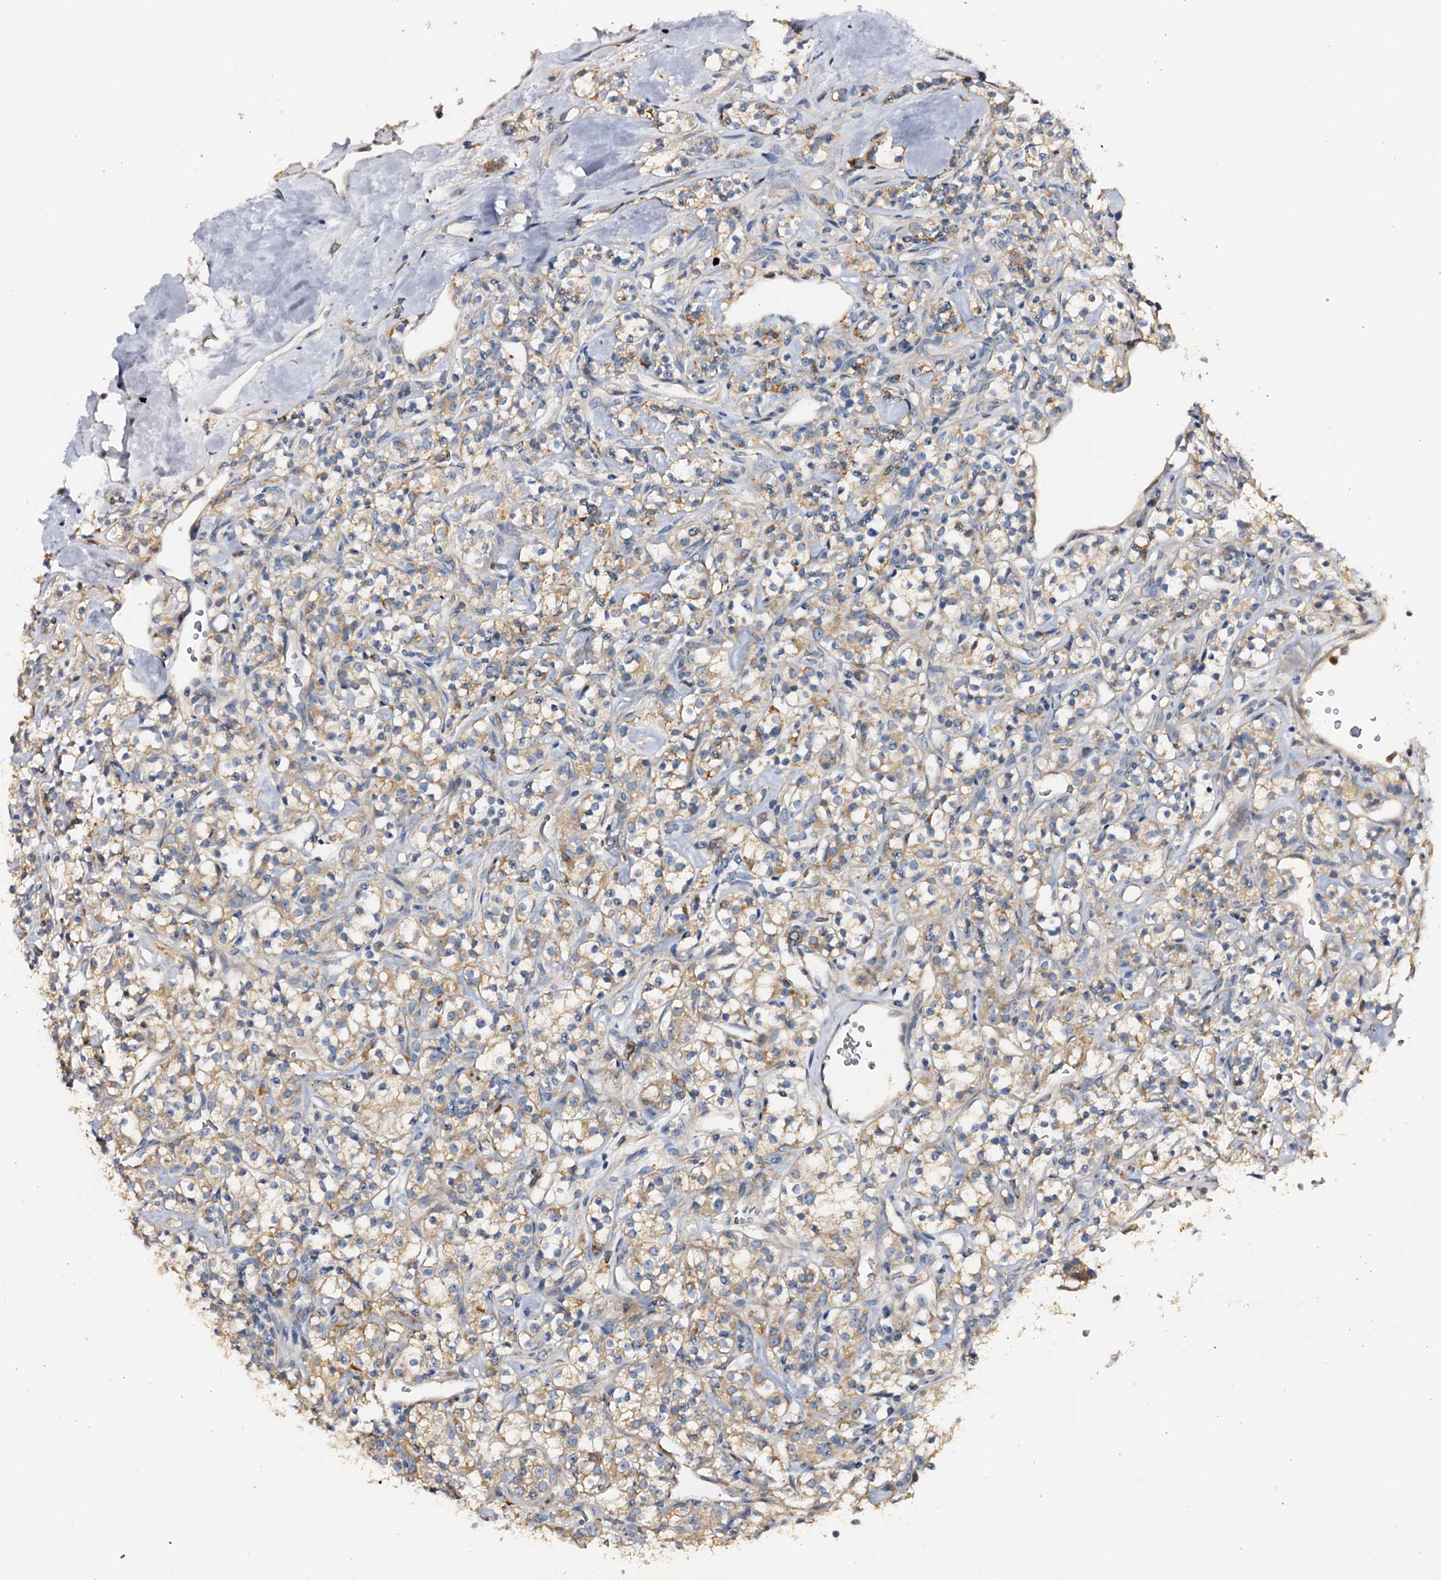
{"staining": {"intensity": "weak", "quantity": "25%-75%", "location": "cytoplasmic/membranous"}, "tissue": "renal cancer", "cell_type": "Tumor cells", "image_type": "cancer", "snomed": [{"axis": "morphology", "description": "Adenocarcinoma, NOS"}, {"axis": "topography", "description": "Kidney"}], "caption": "Human renal adenocarcinoma stained with a brown dye shows weak cytoplasmic/membranous positive staining in approximately 25%-75% of tumor cells.", "gene": "DMXL2", "patient": {"sex": "male", "age": 77}}